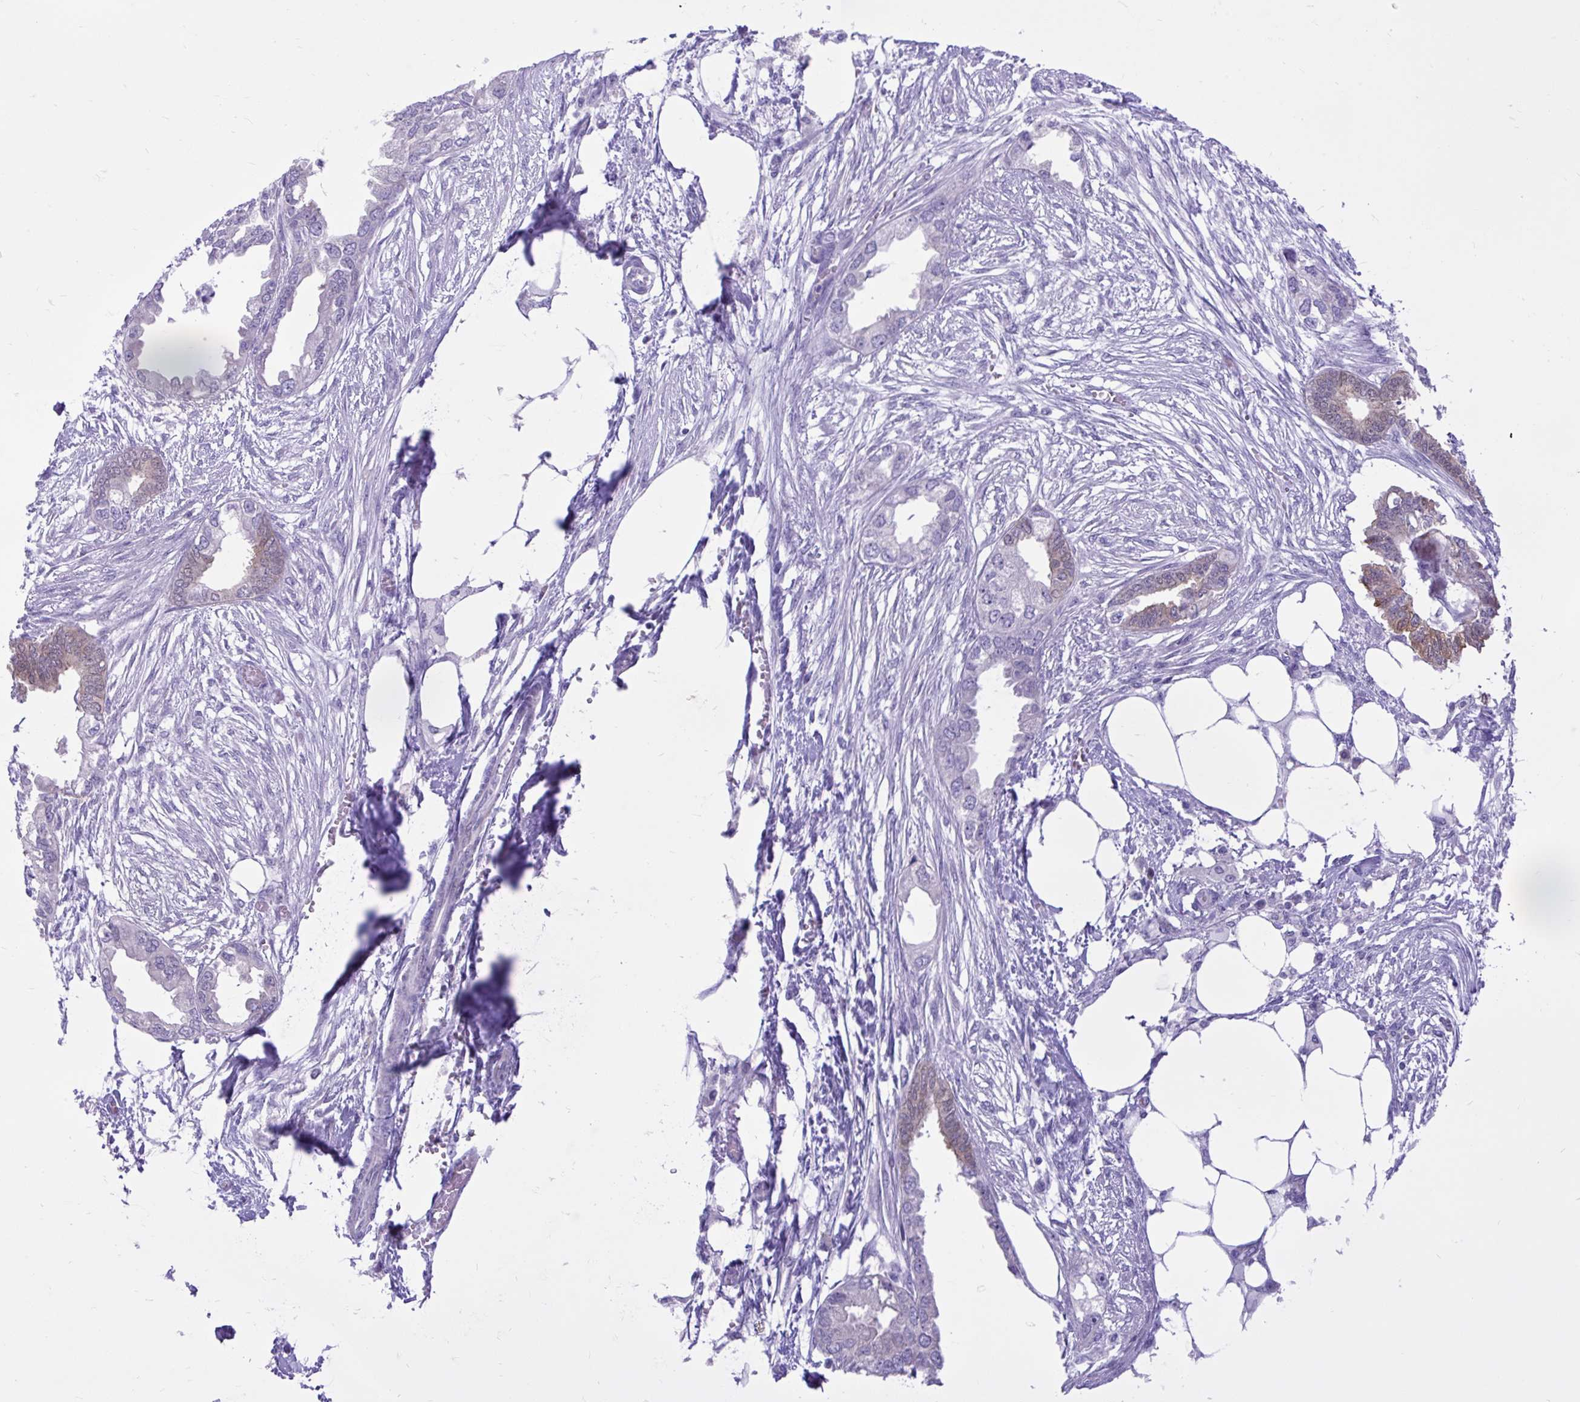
{"staining": {"intensity": "moderate", "quantity": "25%-75%", "location": "cytoplasmic/membranous"}, "tissue": "endometrial cancer", "cell_type": "Tumor cells", "image_type": "cancer", "snomed": [{"axis": "morphology", "description": "Adenocarcinoma, NOS"}, {"axis": "morphology", "description": "Adenocarcinoma, metastatic, NOS"}, {"axis": "topography", "description": "Adipose tissue"}, {"axis": "topography", "description": "Endometrium"}], "caption": "Moderate cytoplasmic/membranous staining for a protein is appreciated in about 25%-75% of tumor cells of endometrial cancer (metastatic adenocarcinoma) using immunohistochemistry (IHC).", "gene": "FAM153A", "patient": {"sex": "female", "age": 67}}